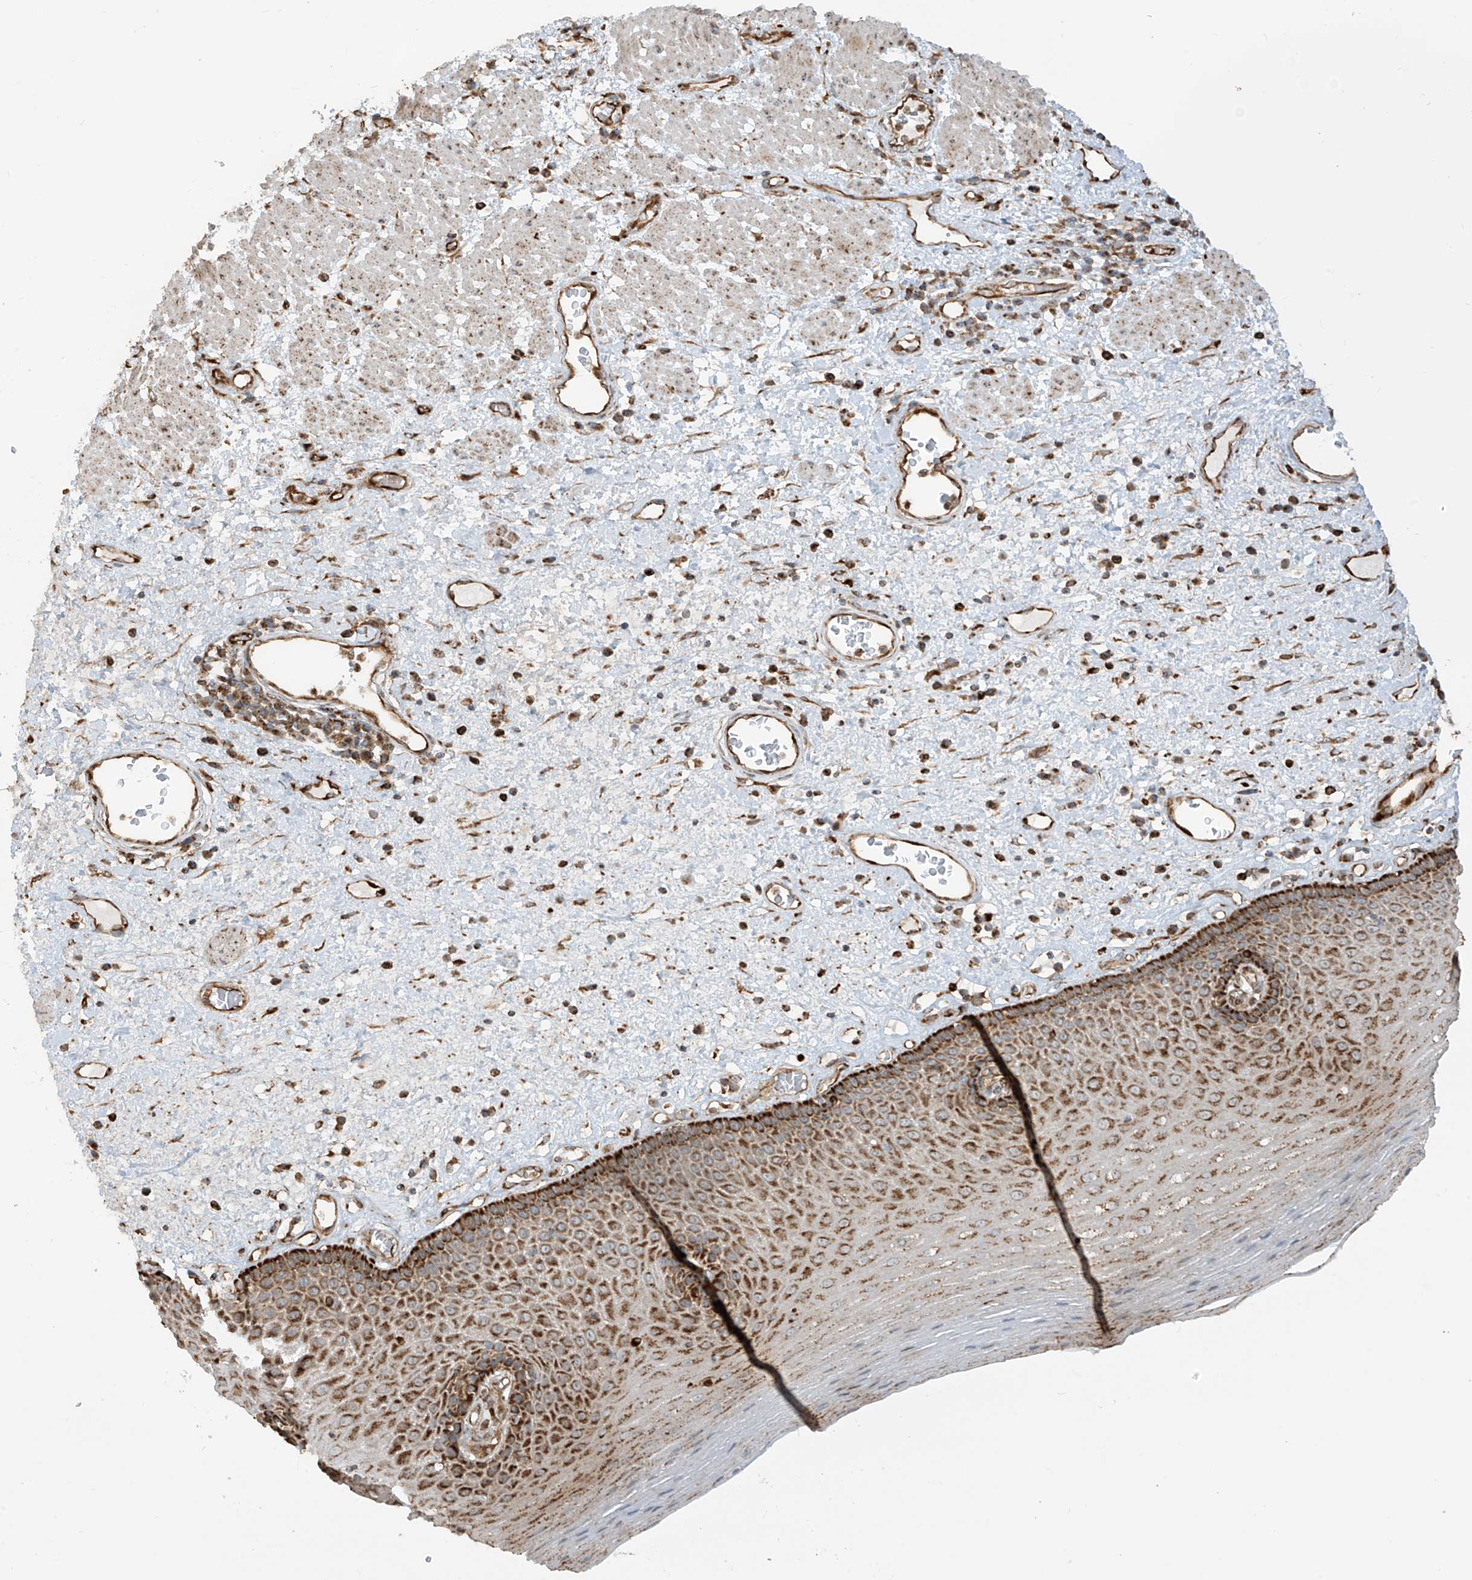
{"staining": {"intensity": "moderate", "quantity": "25%-75%", "location": "cytoplasmic/membranous"}, "tissue": "esophagus", "cell_type": "Squamous epithelial cells", "image_type": "normal", "snomed": [{"axis": "morphology", "description": "Normal tissue, NOS"}, {"axis": "morphology", "description": "Adenocarcinoma, NOS"}, {"axis": "topography", "description": "Esophagus"}], "caption": "Normal esophagus was stained to show a protein in brown. There is medium levels of moderate cytoplasmic/membranous positivity in about 25%-75% of squamous epithelial cells.", "gene": "EIF5B", "patient": {"sex": "male", "age": 62}}